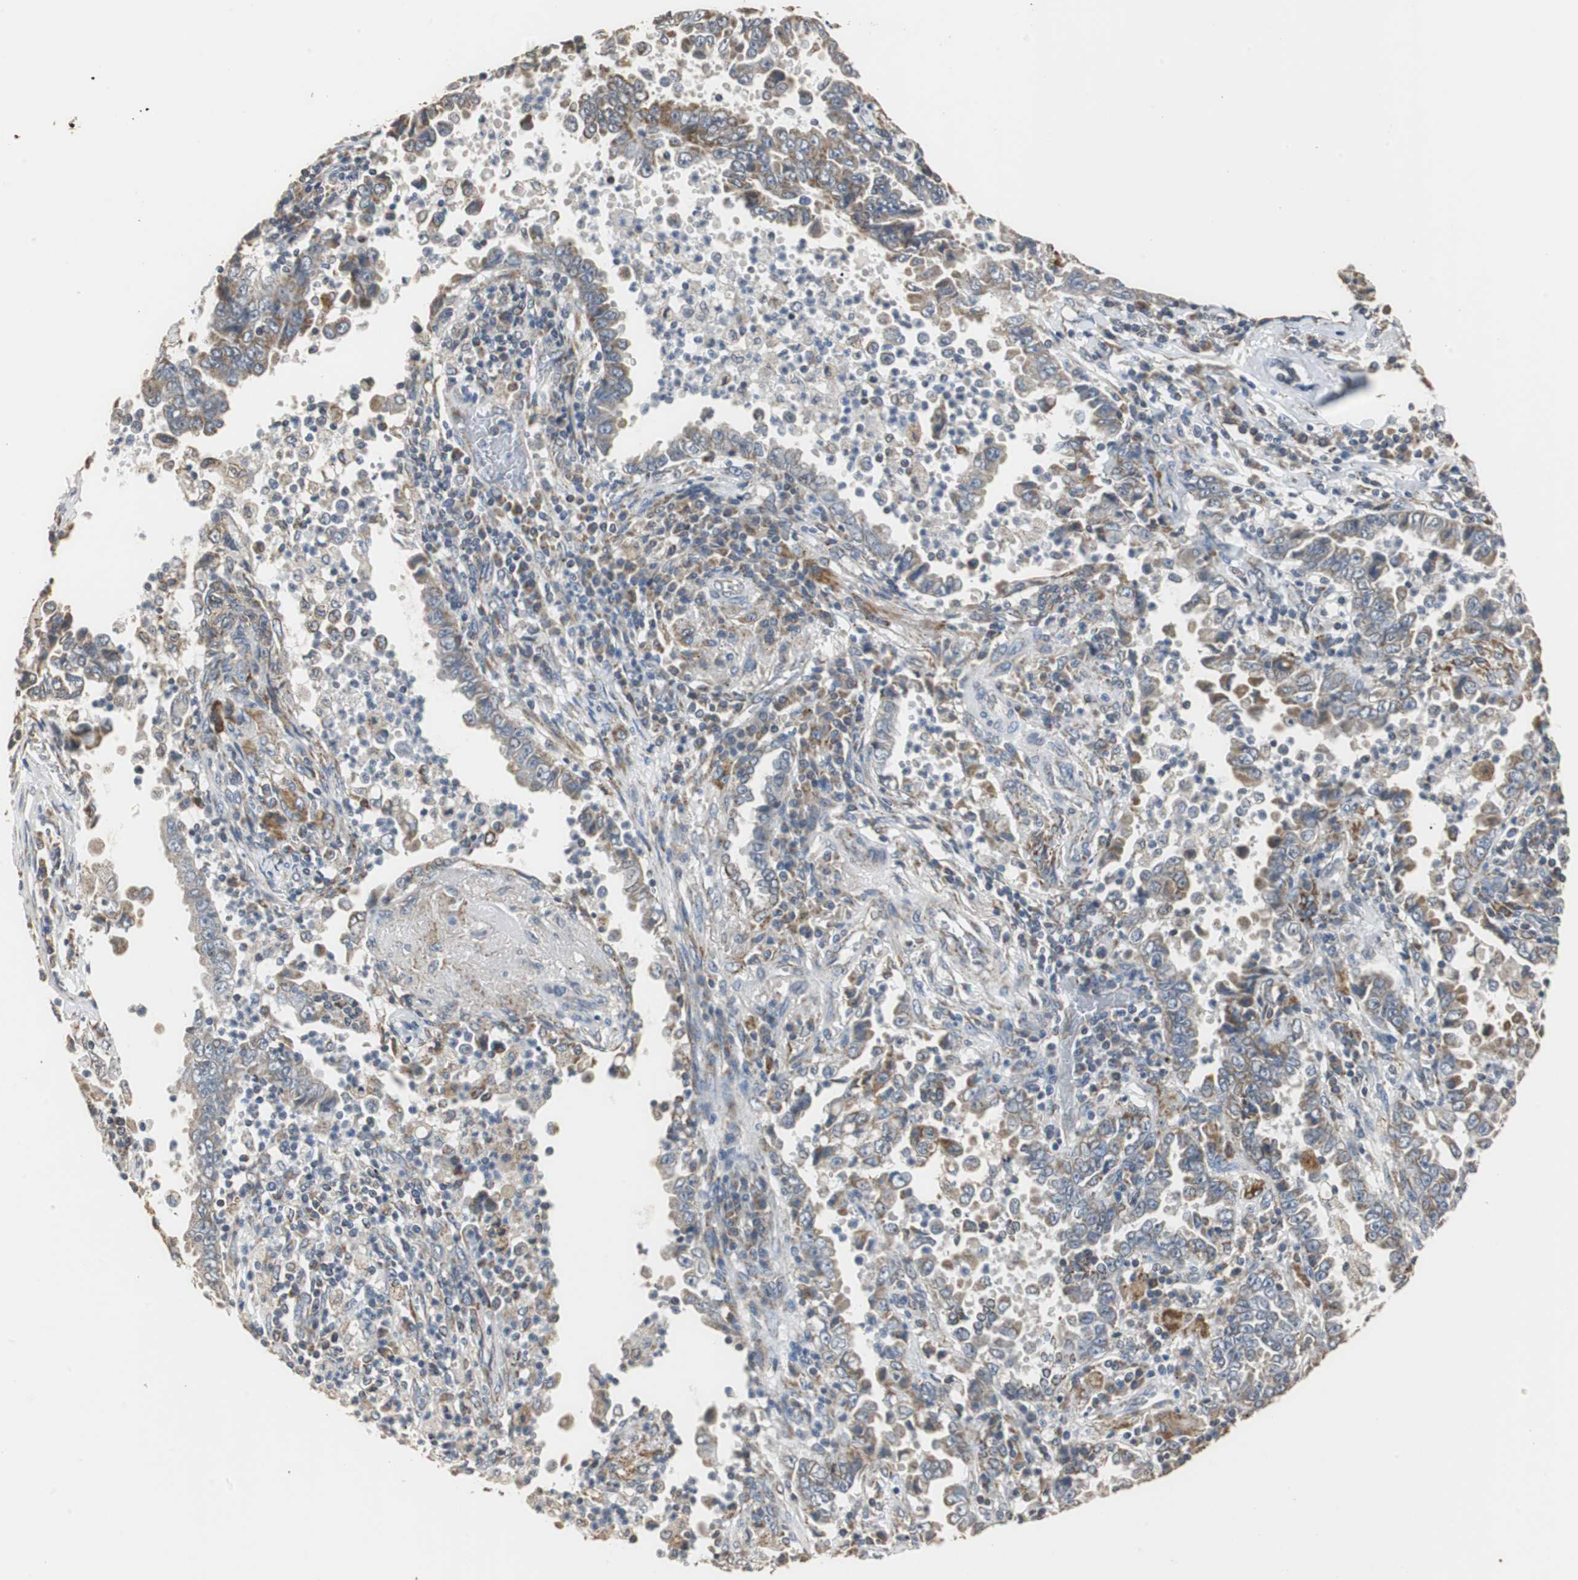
{"staining": {"intensity": "moderate", "quantity": ">75%", "location": "cytoplasmic/membranous"}, "tissue": "lung cancer", "cell_type": "Tumor cells", "image_type": "cancer", "snomed": [{"axis": "morphology", "description": "Normal tissue, NOS"}, {"axis": "morphology", "description": "Inflammation, NOS"}, {"axis": "morphology", "description": "Adenocarcinoma, NOS"}, {"axis": "topography", "description": "Lung"}], "caption": "IHC (DAB) staining of lung cancer exhibits moderate cytoplasmic/membranous protein staining in about >75% of tumor cells. The protein is shown in brown color, while the nuclei are stained blue.", "gene": "HMGCL", "patient": {"sex": "female", "age": 64}}